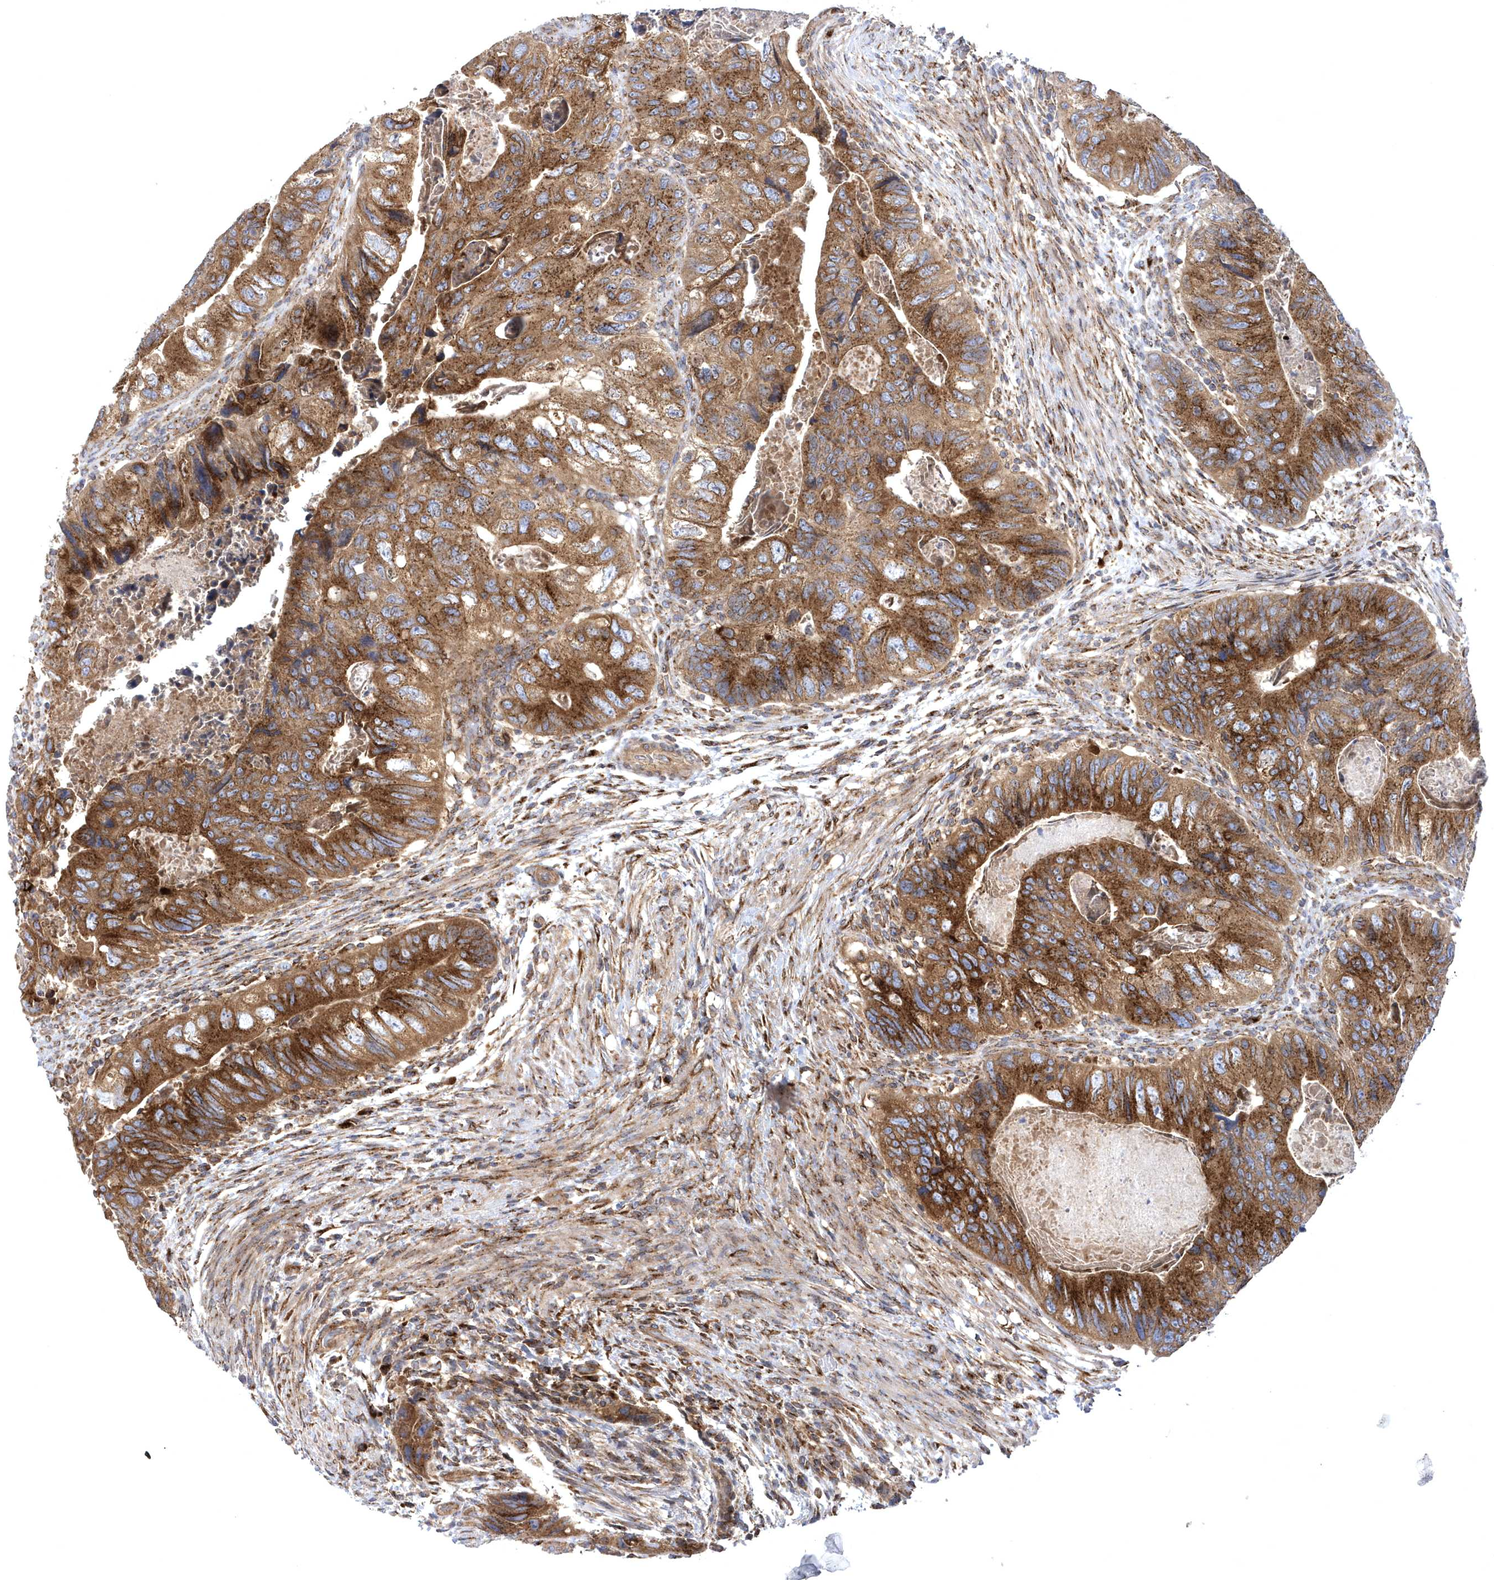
{"staining": {"intensity": "strong", "quantity": ">75%", "location": "cytoplasmic/membranous"}, "tissue": "colorectal cancer", "cell_type": "Tumor cells", "image_type": "cancer", "snomed": [{"axis": "morphology", "description": "Adenocarcinoma, NOS"}, {"axis": "topography", "description": "Rectum"}], "caption": "Human colorectal adenocarcinoma stained with a brown dye reveals strong cytoplasmic/membranous positive positivity in approximately >75% of tumor cells.", "gene": "COPB2", "patient": {"sex": "male", "age": 63}}